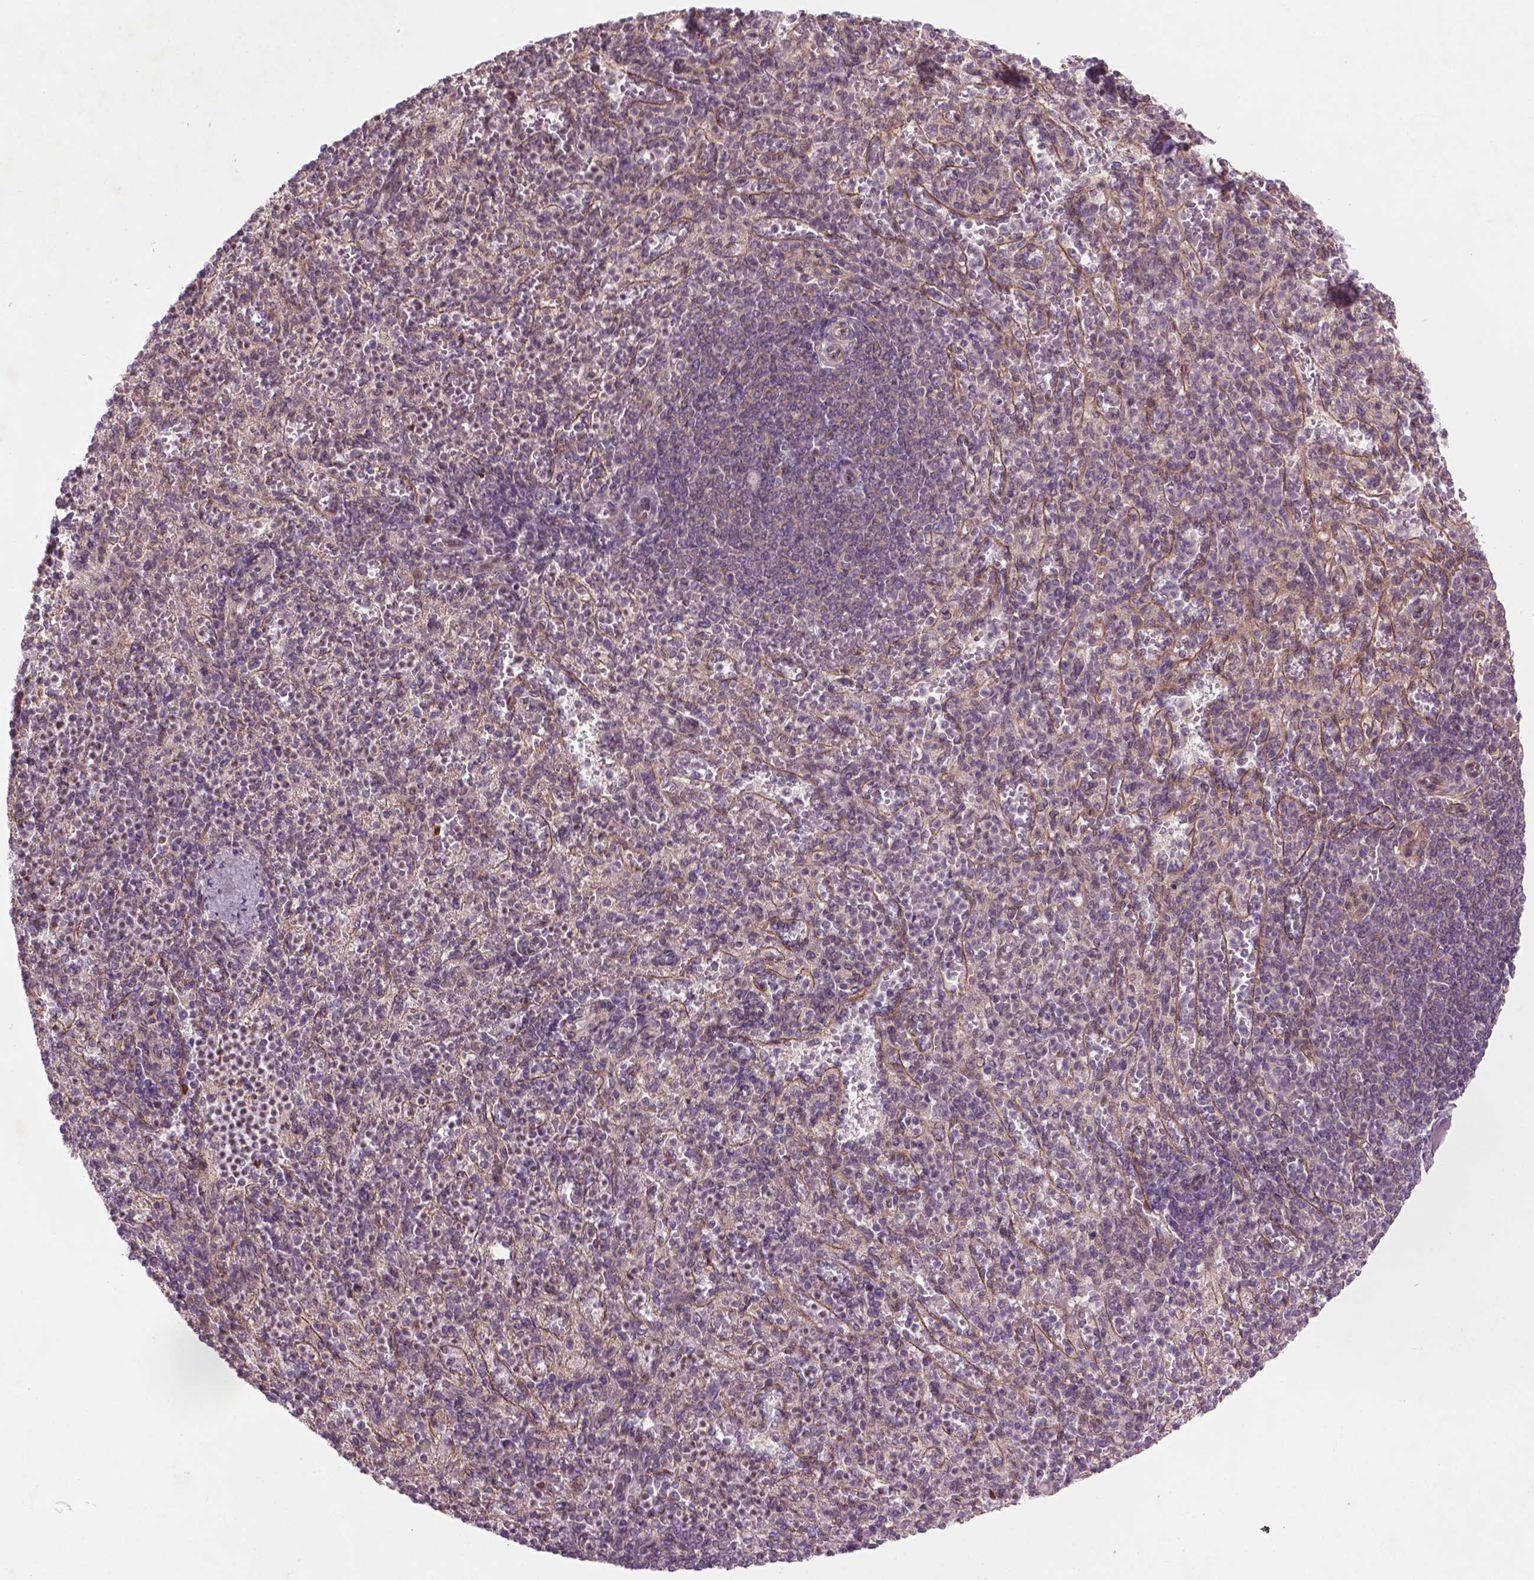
{"staining": {"intensity": "negative", "quantity": "none", "location": "none"}, "tissue": "spleen", "cell_type": "Cells in red pulp", "image_type": "normal", "snomed": [{"axis": "morphology", "description": "Normal tissue, NOS"}, {"axis": "topography", "description": "Spleen"}], "caption": "High magnification brightfield microscopy of unremarkable spleen stained with DAB (3,3'-diaminobenzidine) (brown) and counterstained with hematoxylin (blue): cells in red pulp show no significant staining. Nuclei are stained in blue.", "gene": "TCHP", "patient": {"sex": "female", "age": 74}}